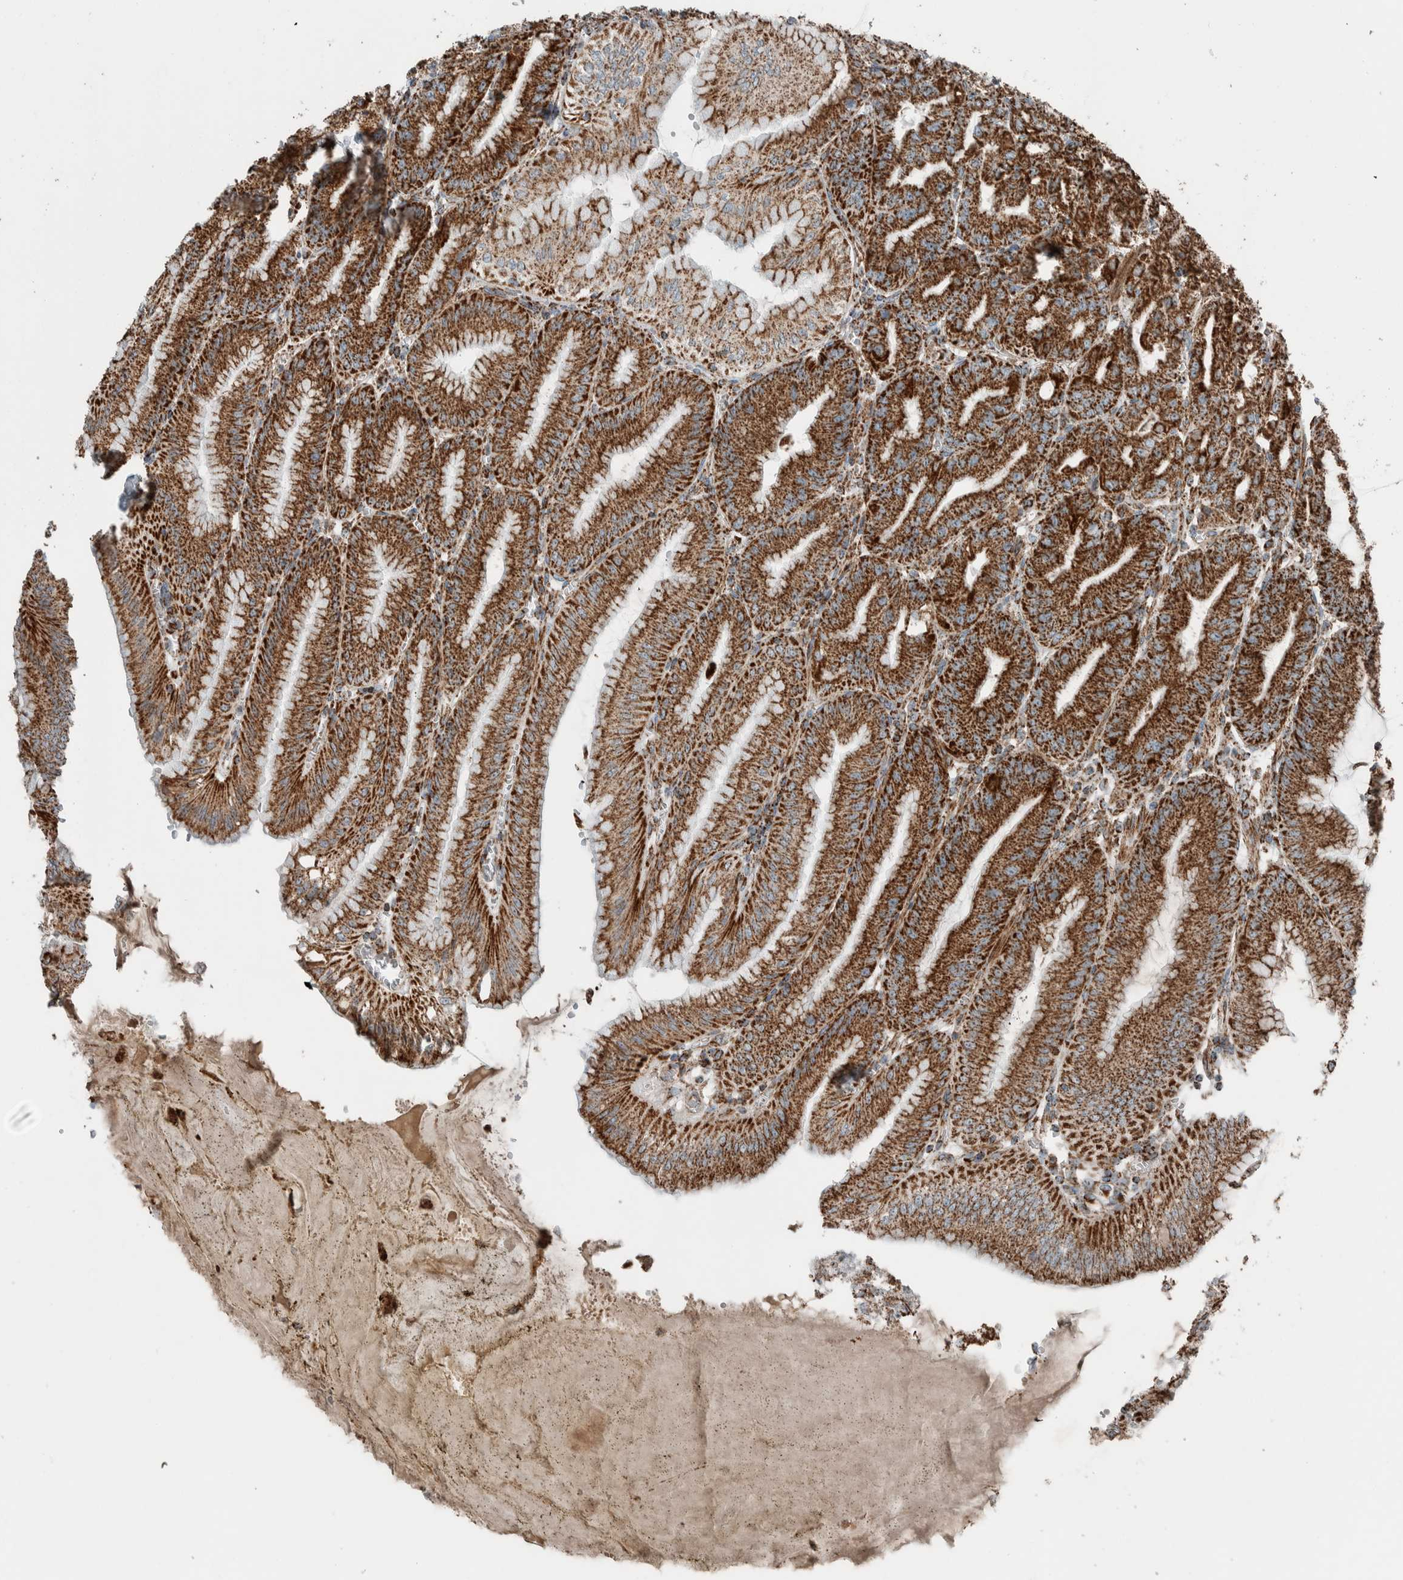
{"staining": {"intensity": "strong", "quantity": ">75%", "location": "cytoplasmic/membranous"}, "tissue": "stomach", "cell_type": "Glandular cells", "image_type": "normal", "snomed": [{"axis": "morphology", "description": "Normal tissue, NOS"}, {"axis": "topography", "description": "Stomach, lower"}], "caption": "IHC micrograph of benign stomach stained for a protein (brown), which shows high levels of strong cytoplasmic/membranous expression in about >75% of glandular cells.", "gene": "CNTROB", "patient": {"sex": "male", "age": 71}}